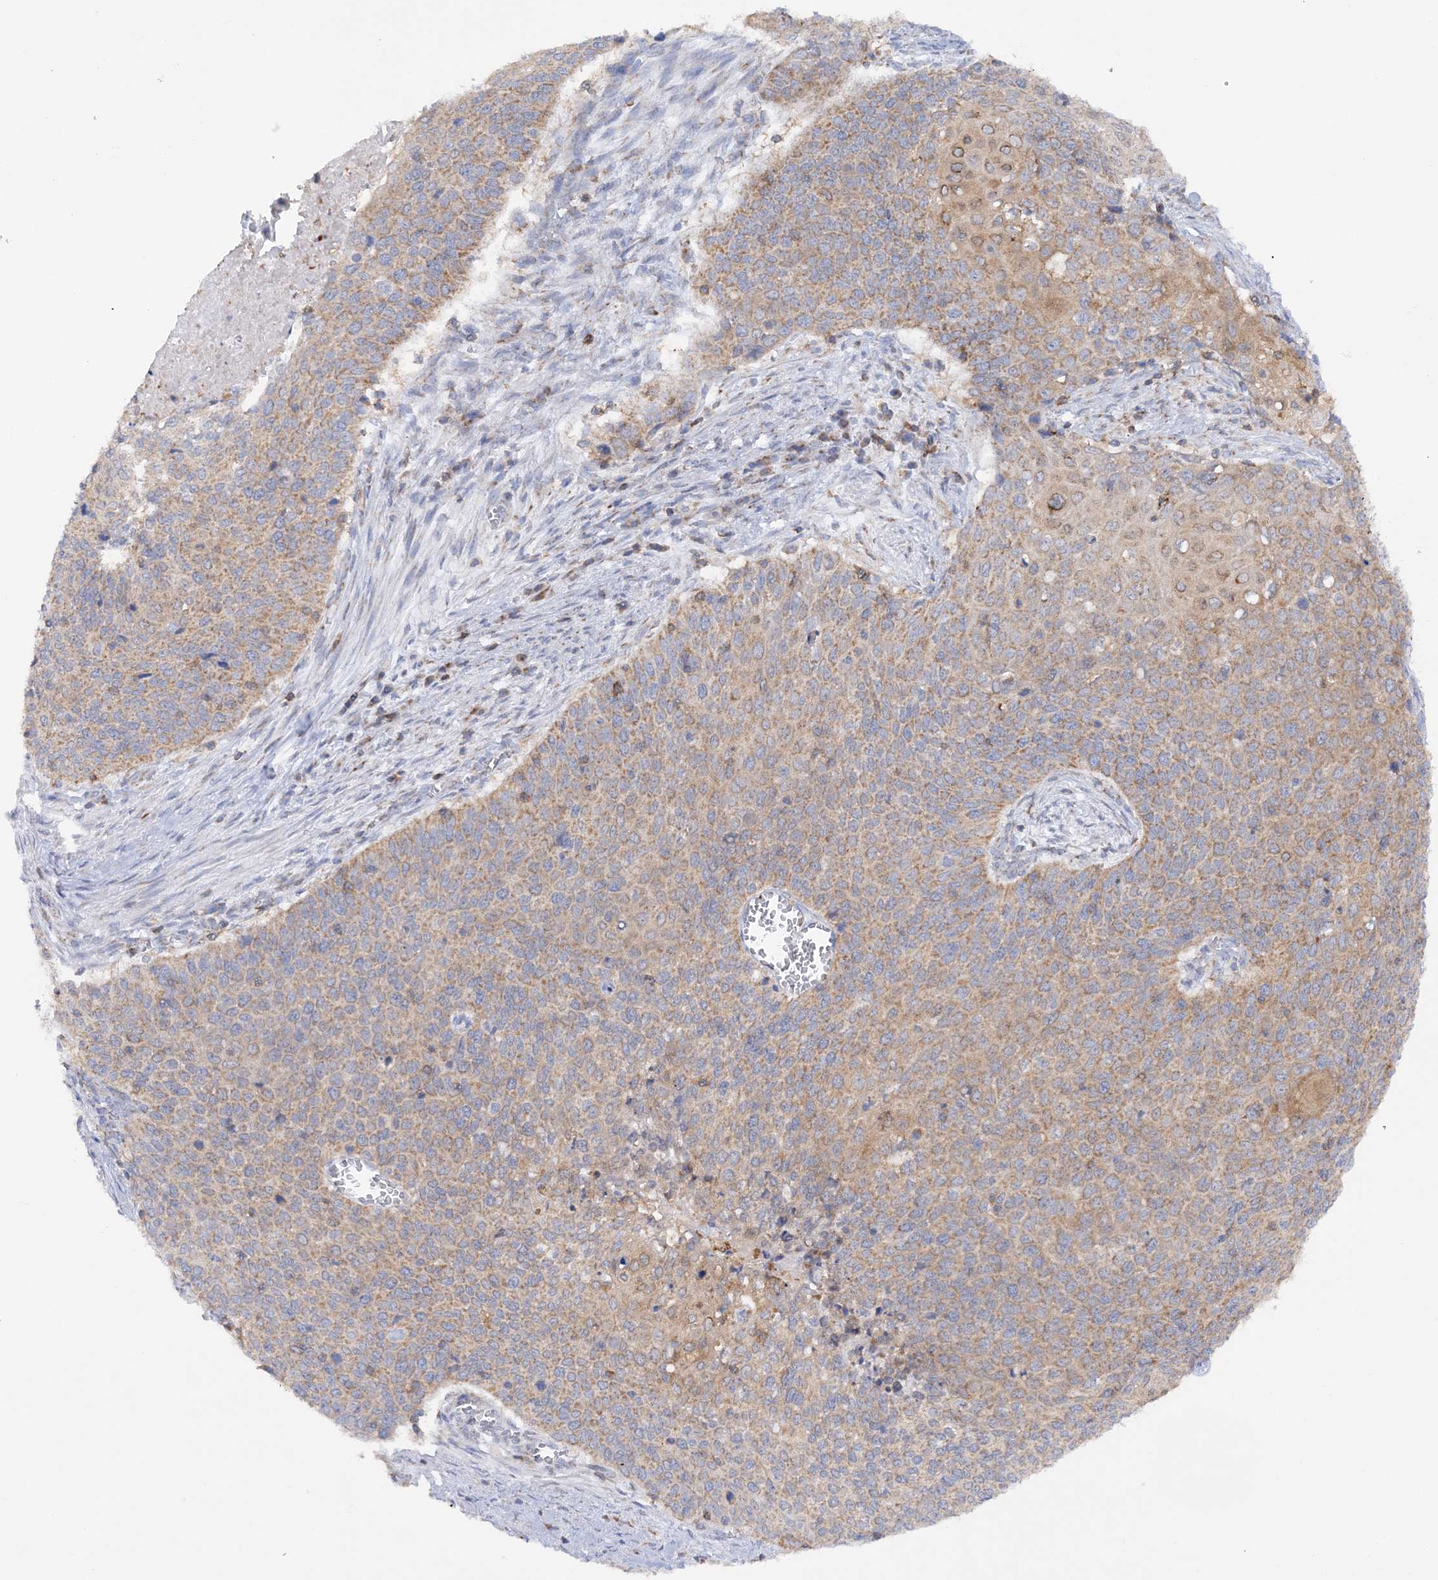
{"staining": {"intensity": "weak", "quantity": ">75%", "location": "cytoplasmic/membranous"}, "tissue": "cervical cancer", "cell_type": "Tumor cells", "image_type": "cancer", "snomed": [{"axis": "morphology", "description": "Squamous cell carcinoma, NOS"}, {"axis": "topography", "description": "Cervix"}], "caption": "A high-resolution photomicrograph shows immunohistochemistry staining of cervical squamous cell carcinoma, which demonstrates weak cytoplasmic/membranous expression in about >75% of tumor cells. (DAB IHC with brightfield microscopy, high magnification).", "gene": "TTC32", "patient": {"sex": "female", "age": 39}}